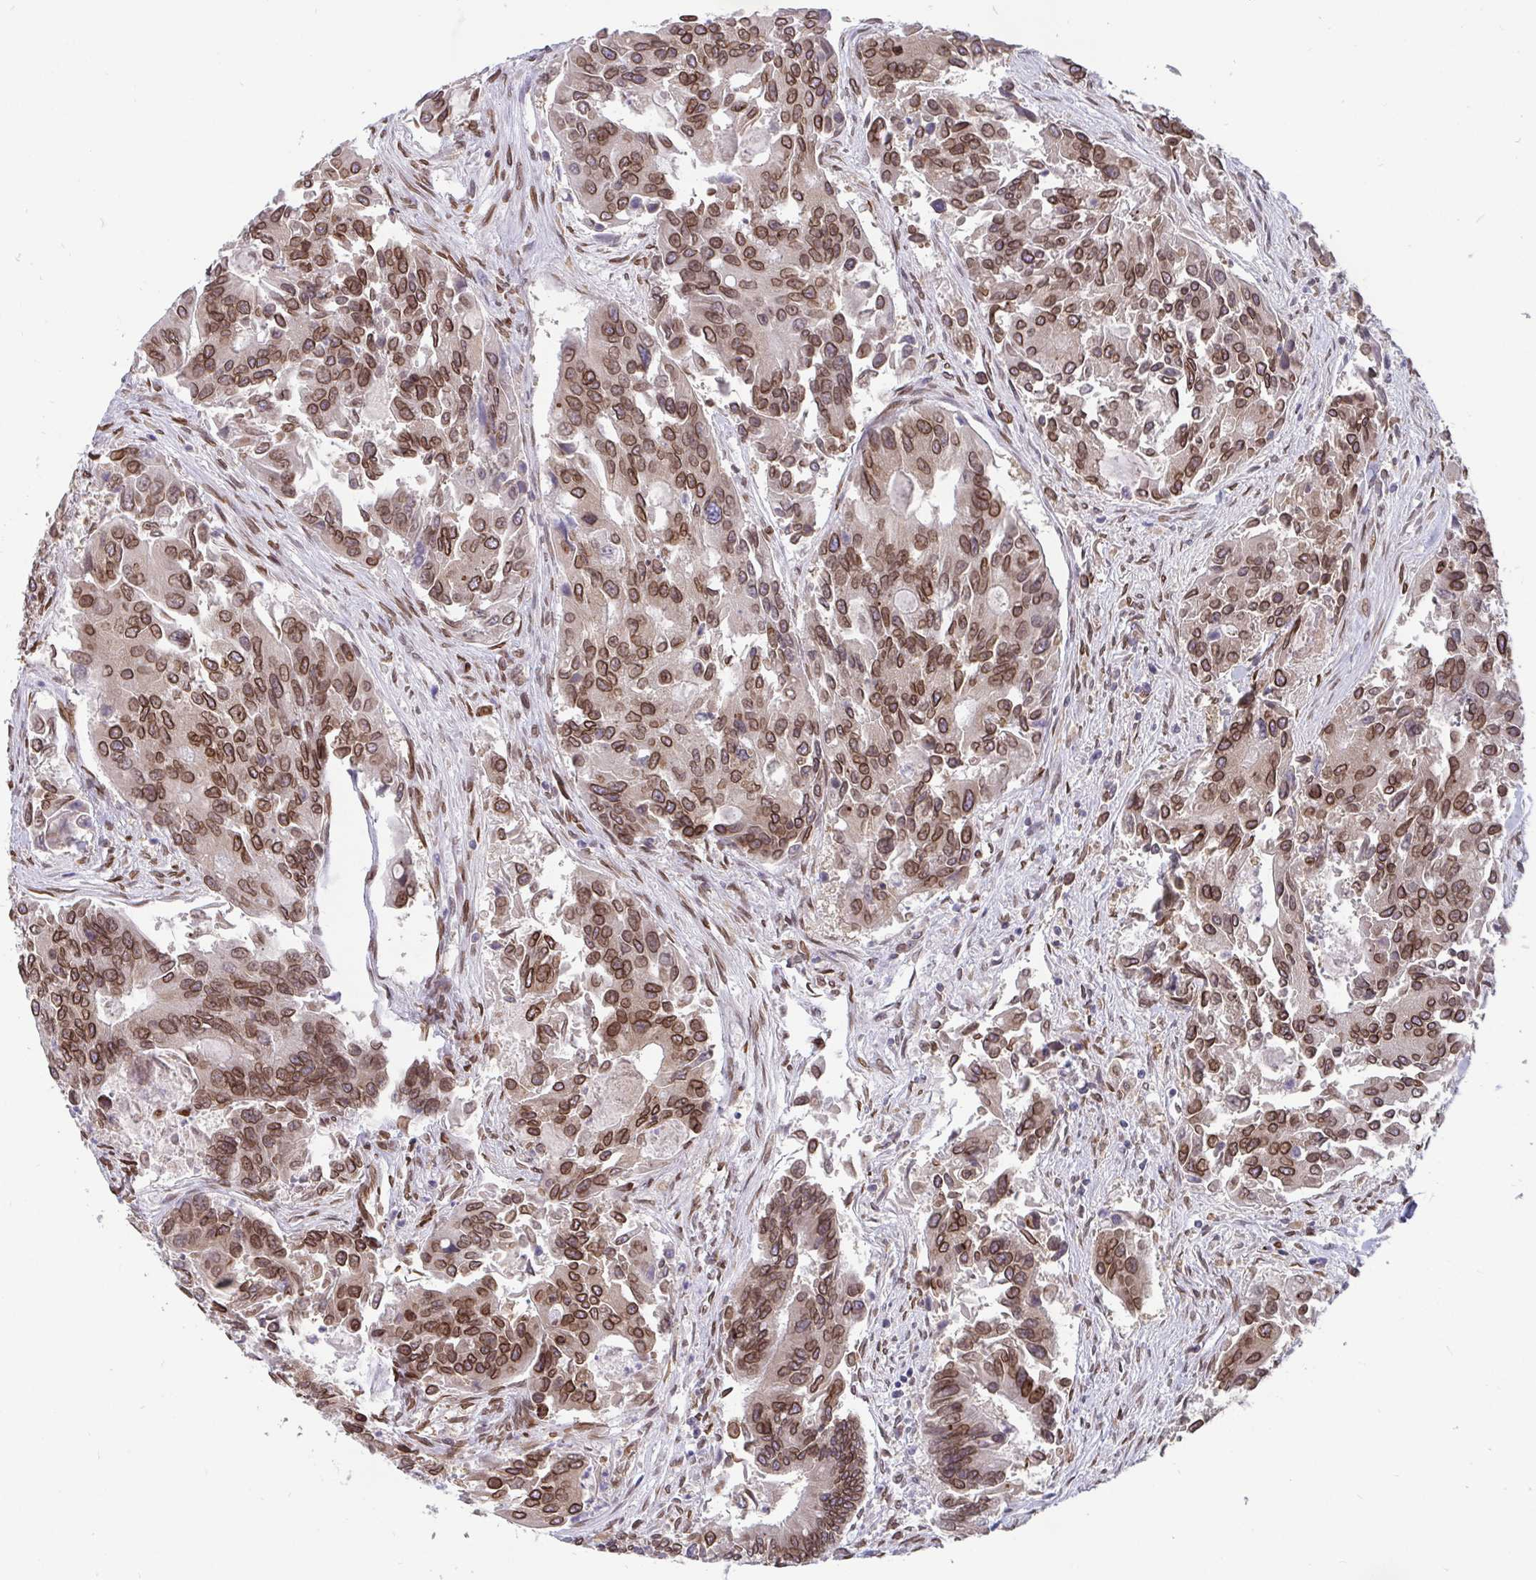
{"staining": {"intensity": "moderate", "quantity": ">75%", "location": "cytoplasmic/membranous,nuclear"}, "tissue": "colorectal cancer", "cell_type": "Tumor cells", "image_type": "cancer", "snomed": [{"axis": "morphology", "description": "Adenocarcinoma, NOS"}, {"axis": "topography", "description": "Colon"}], "caption": "Colorectal cancer (adenocarcinoma) stained with DAB (3,3'-diaminobenzidine) IHC shows medium levels of moderate cytoplasmic/membranous and nuclear staining in about >75% of tumor cells.", "gene": "EMD", "patient": {"sex": "female", "age": 67}}